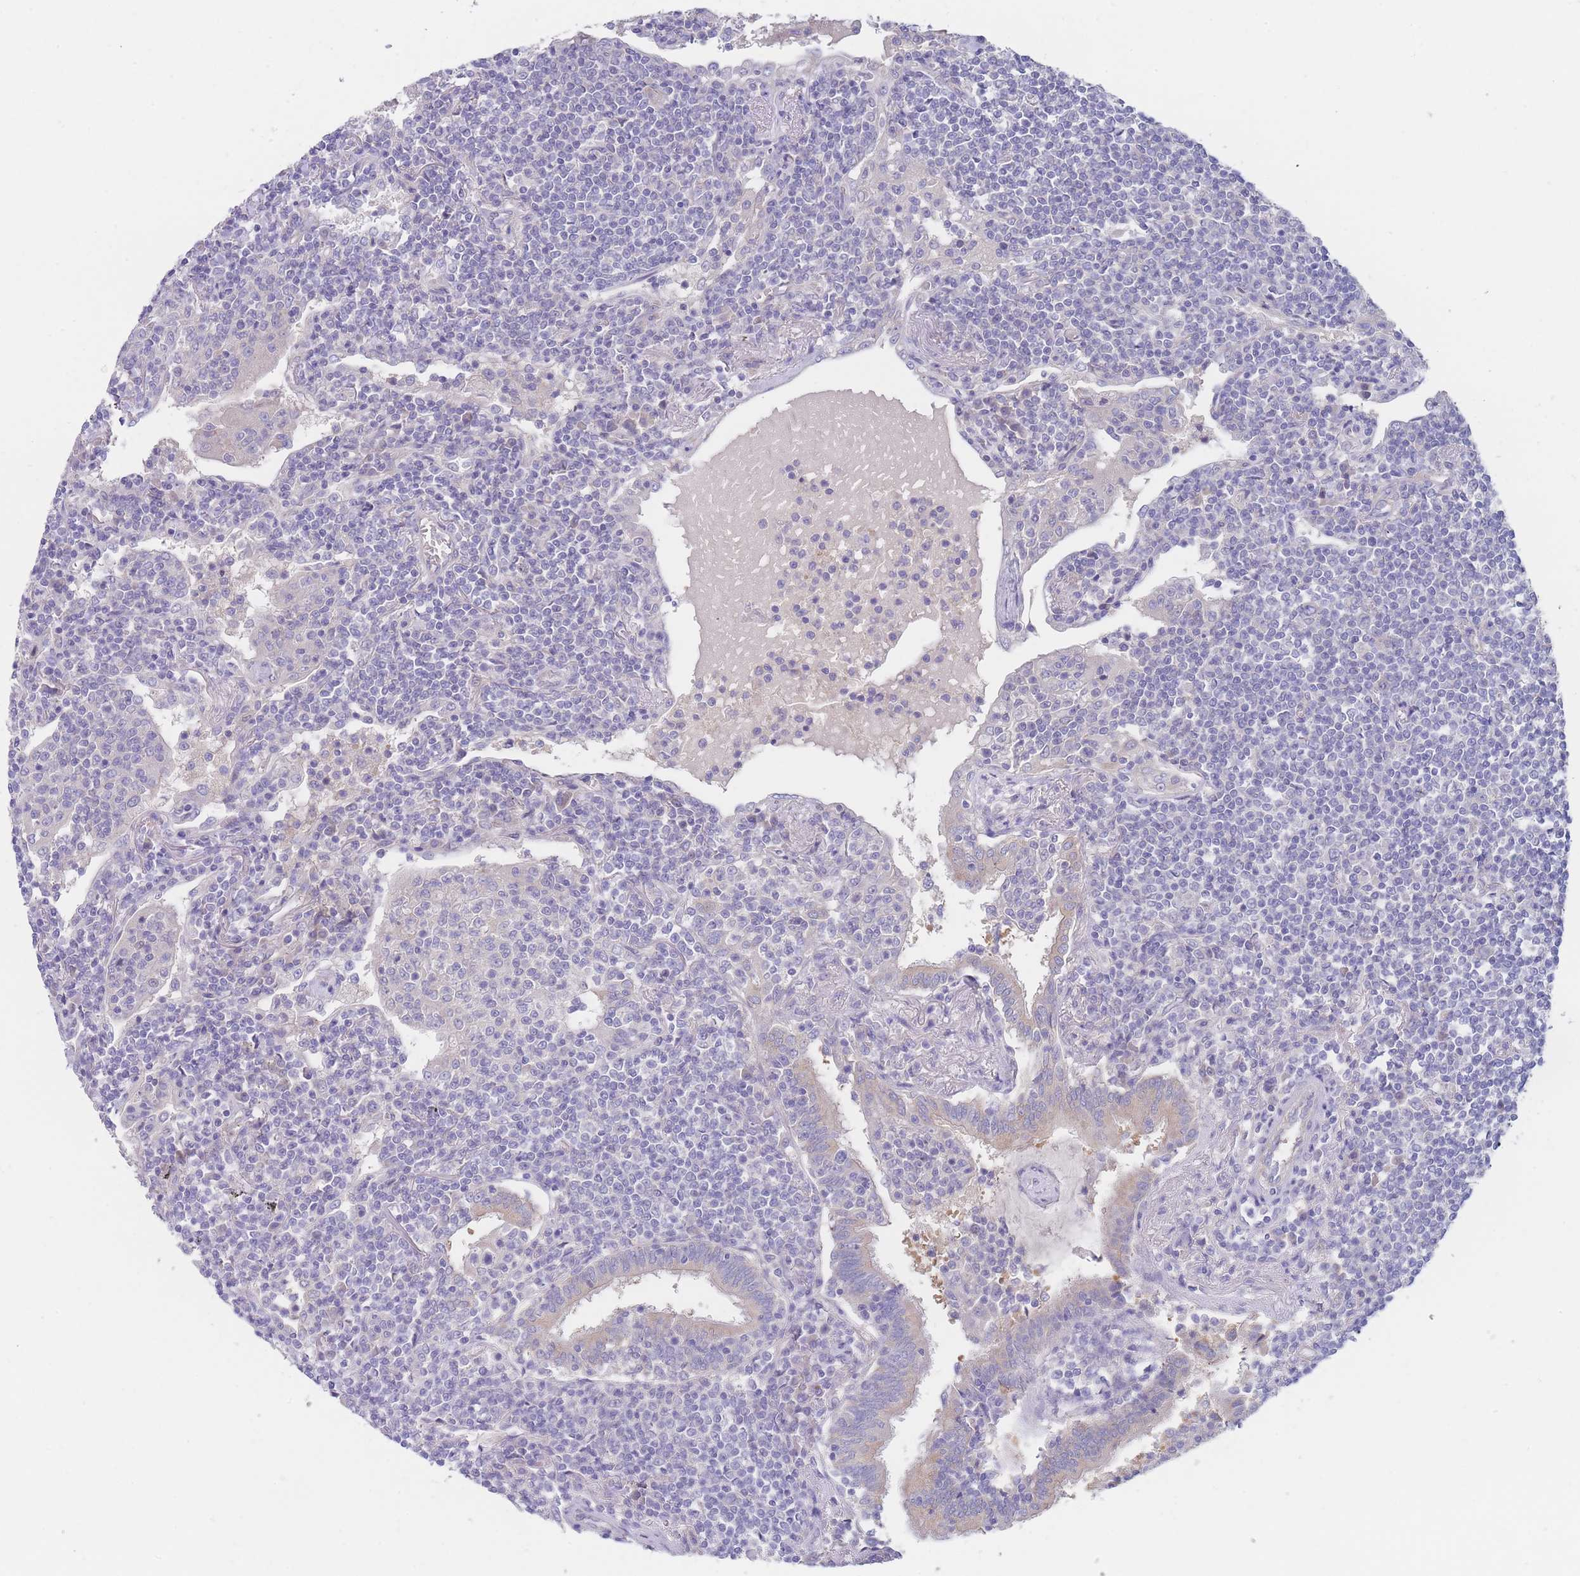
{"staining": {"intensity": "negative", "quantity": "none", "location": "none"}, "tissue": "lymphoma", "cell_type": "Tumor cells", "image_type": "cancer", "snomed": [{"axis": "morphology", "description": "Malignant lymphoma, non-Hodgkin's type, Low grade"}, {"axis": "topography", "description": "Lung"}], "caption": "Immunohistochemistry (IHC) micrograph of human lymphoma stained for a protein (brown), which demonstrates no expression in tumor cells.", "gene": "ZNF281", "patient": {"sex": "female", "age": 71}}